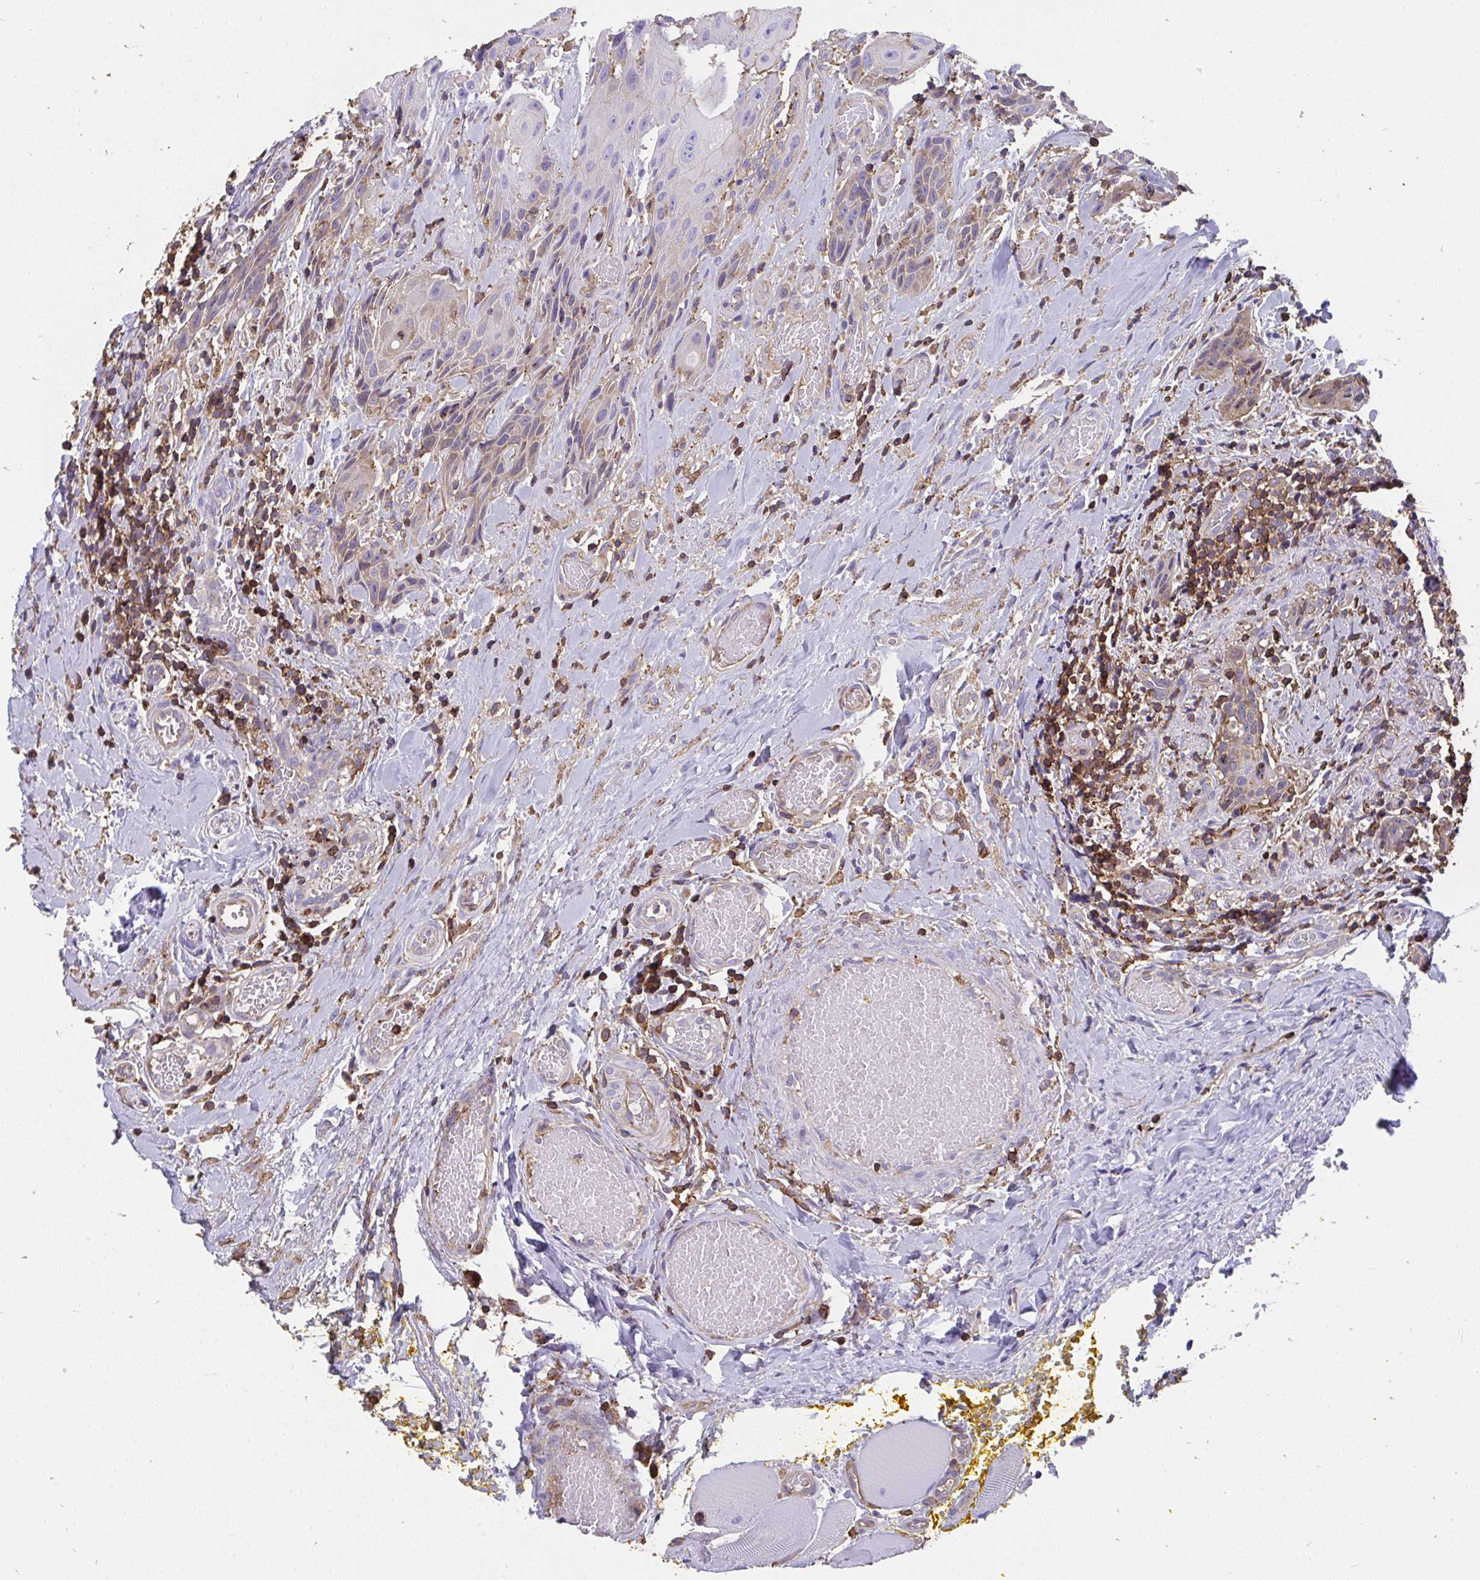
{"staining": {"intensity": "weak", "quantity": "<25%", "location": "cytoplasmic/membranous"}, "tissue": "head and neck cancer", "cell_type": "Tumor cells", "image_type": "cancer", "snomed": [{"axis": "morphology", "description": "Squamous cell carcinoma, NOS"}, {"axis": "topography", "description": "Oral tissue"}, {"axis": "topography", "description": "Head-Neck"}], "caption": "An image of head and neck squamous cell carcinoma stained for a protein displays no brown staining in tumor cells.", "gene": "CFL1", "patient": {"sex": "male", "age": 49}}